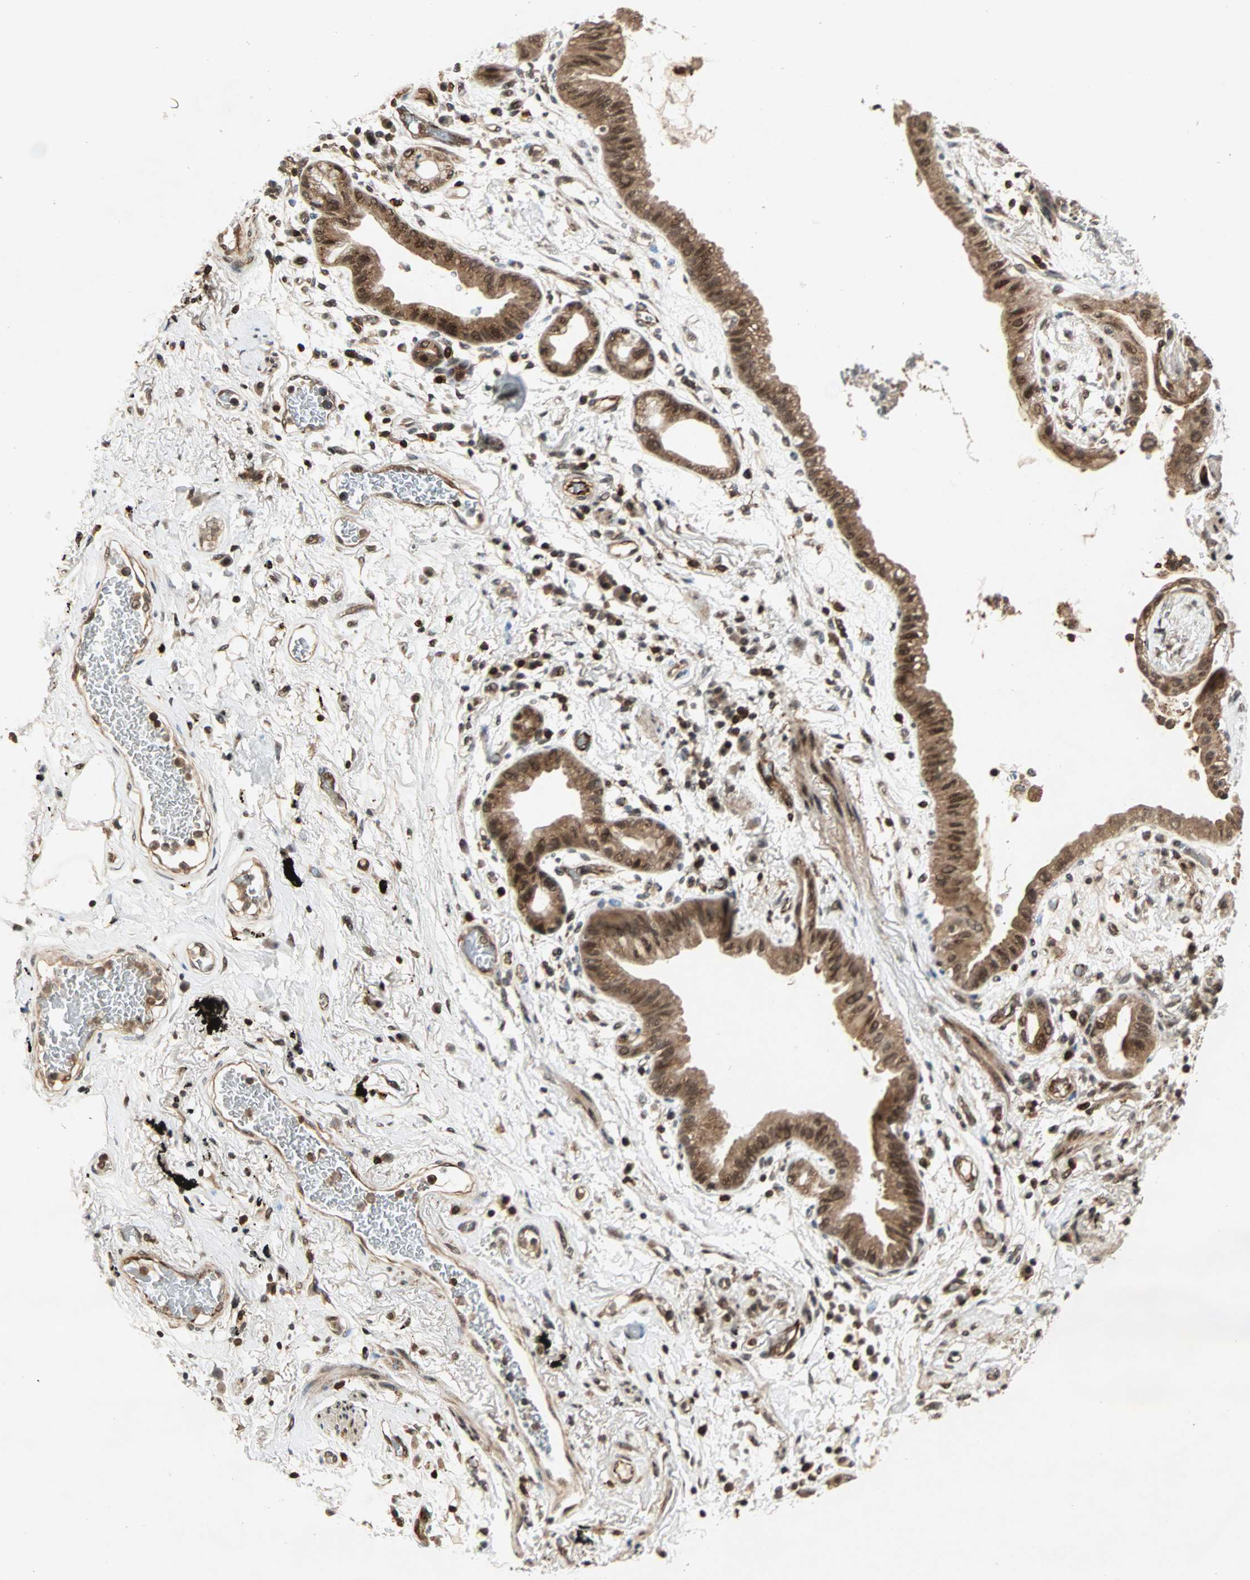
{"staining": {"intensity": "moderate", "quantity": ">75%", "location": "cytoplasmic/membranous,nuclear"}, "tissue": "lung cancer", "cell_type": "Tumor cells", "image_type": "cancer", "snomed": [{"axis": "morphology", "description": "Adenocarcinoma, NOS"}, {"axis": "topography", "description": "Lung"}], "caption": "IHC (DAB (3,3'-diaminobenzidine)) staining of human lung adenocarcinoma displays moderate cytoplasmic/membranous and nuclear protein expression in about >75% of tumor cells.", "gene": "ZBED9", "patient": {"sex": "female", "age": 70}}